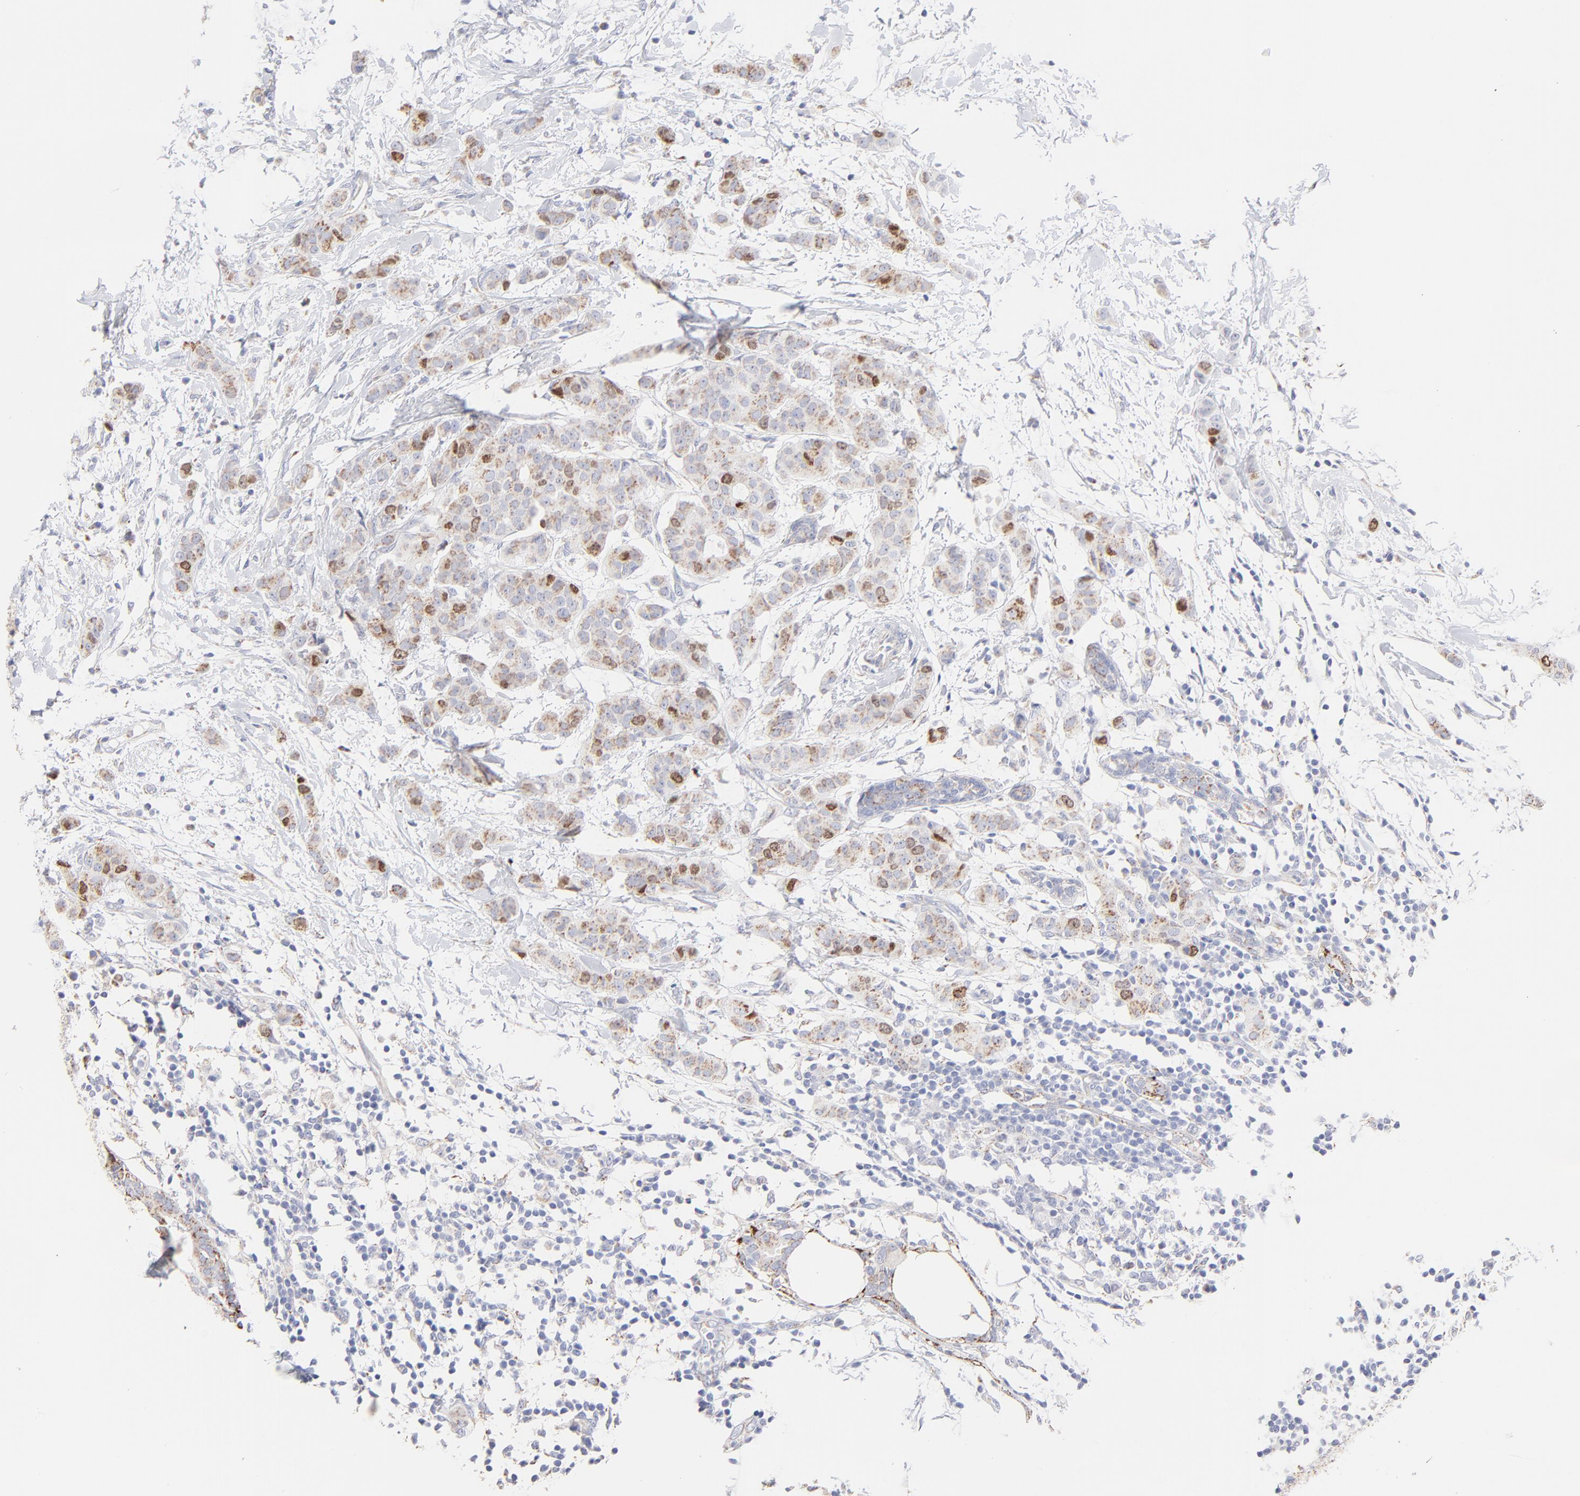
{"staining": {"intensity": "moderate", "quantity": ">75%", "location": "cytoplasmic/membranous,nuclear"}, "tissue": "breast cancer", "cell_type": "Tumor cells", "image_type": "cancer", "snomed": [{"axis": "morphology", "description": "Duct carcinoma"}, {"axis": "topography", "description": "Breast"}], "caption": "Breast cancer (infiltrating ductal carcinoma) stained with a brown dye demonstrates moderate cytoplasmic/membranous and nuclear positive positivity in about >75% of tumor cells.", "gene": "TST", "patient": {"sex": "female", "age": 40}}